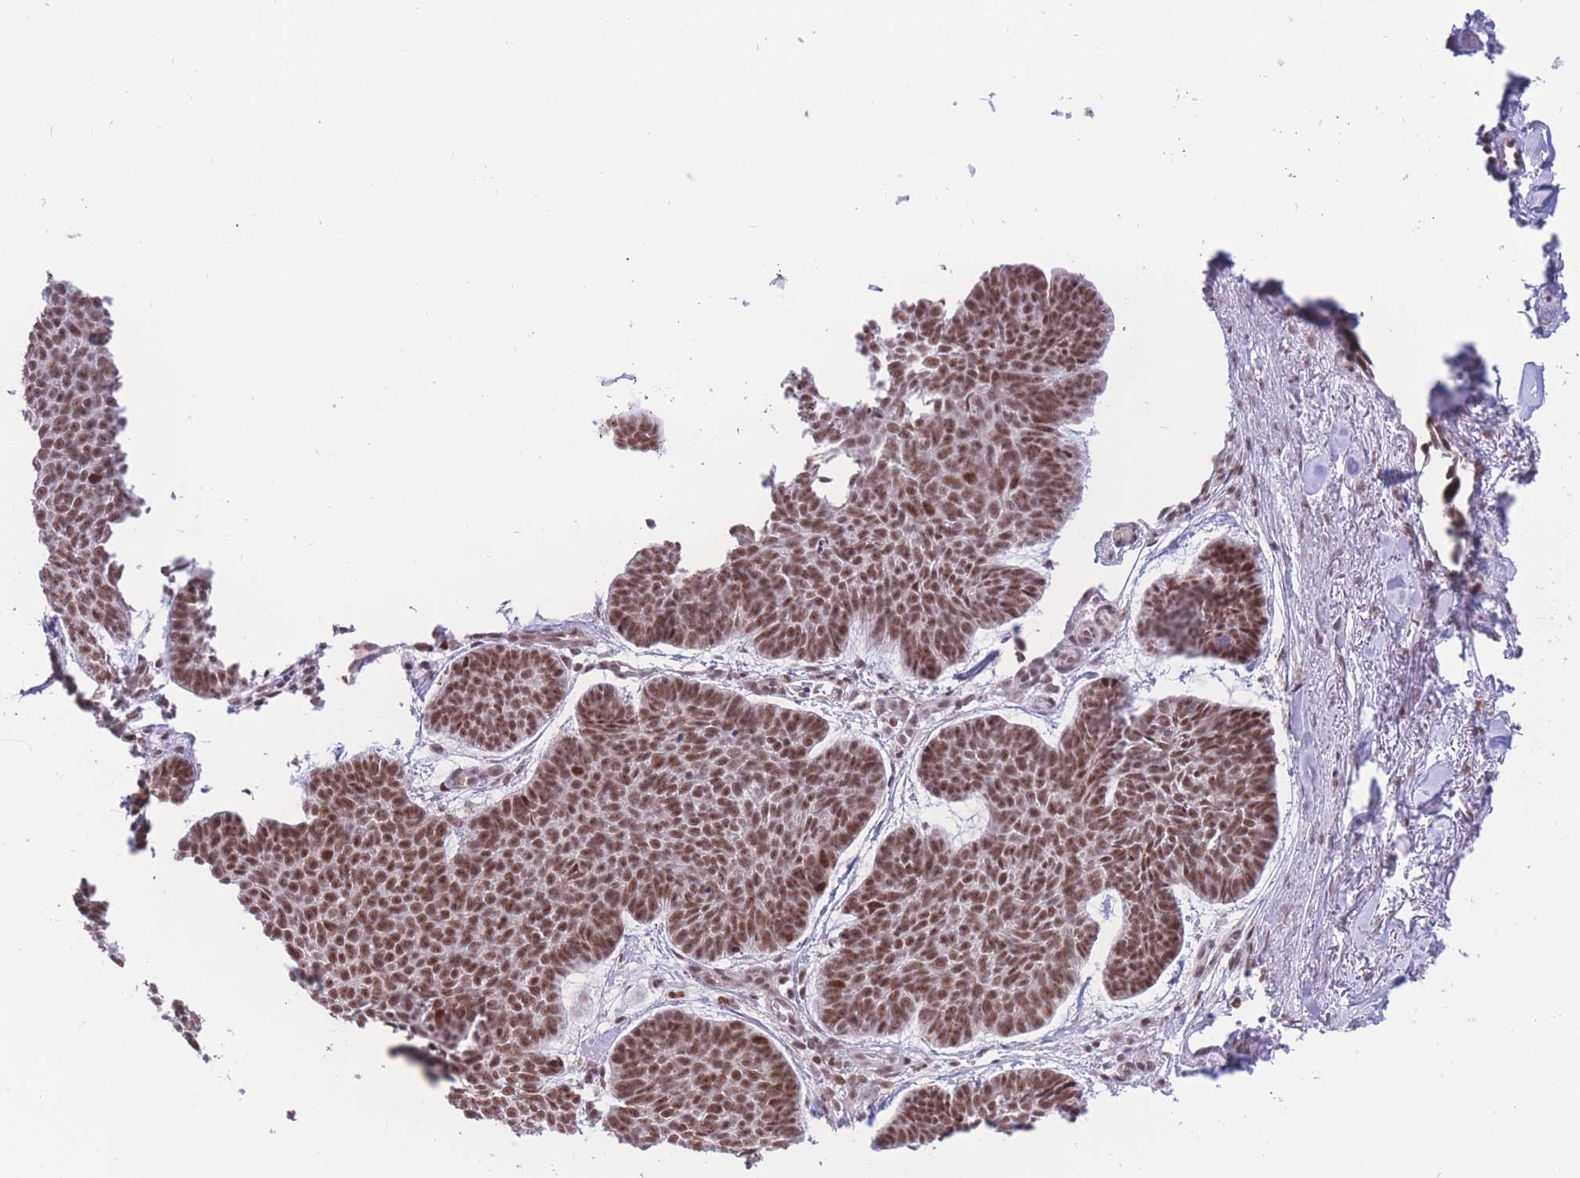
{"staining": {"intensity": "strong", "quantity": ">75%", "location": "nuclear"}, "tissue": "skin cancer", "cell_type": "Tumor cells", "image_type": "cancer", "snomed": [{"axis": "morphology", "description": "Basal cell carcinoma"}, {"axis": "topography", "description": "Skin"}], "caption": "Strong nuclear staining is appreciated in about >75% of tumor cells in skin basal cell carcinoma.", "gene": "PCIF1", "patient": {"sex": "female", "age": 74}}